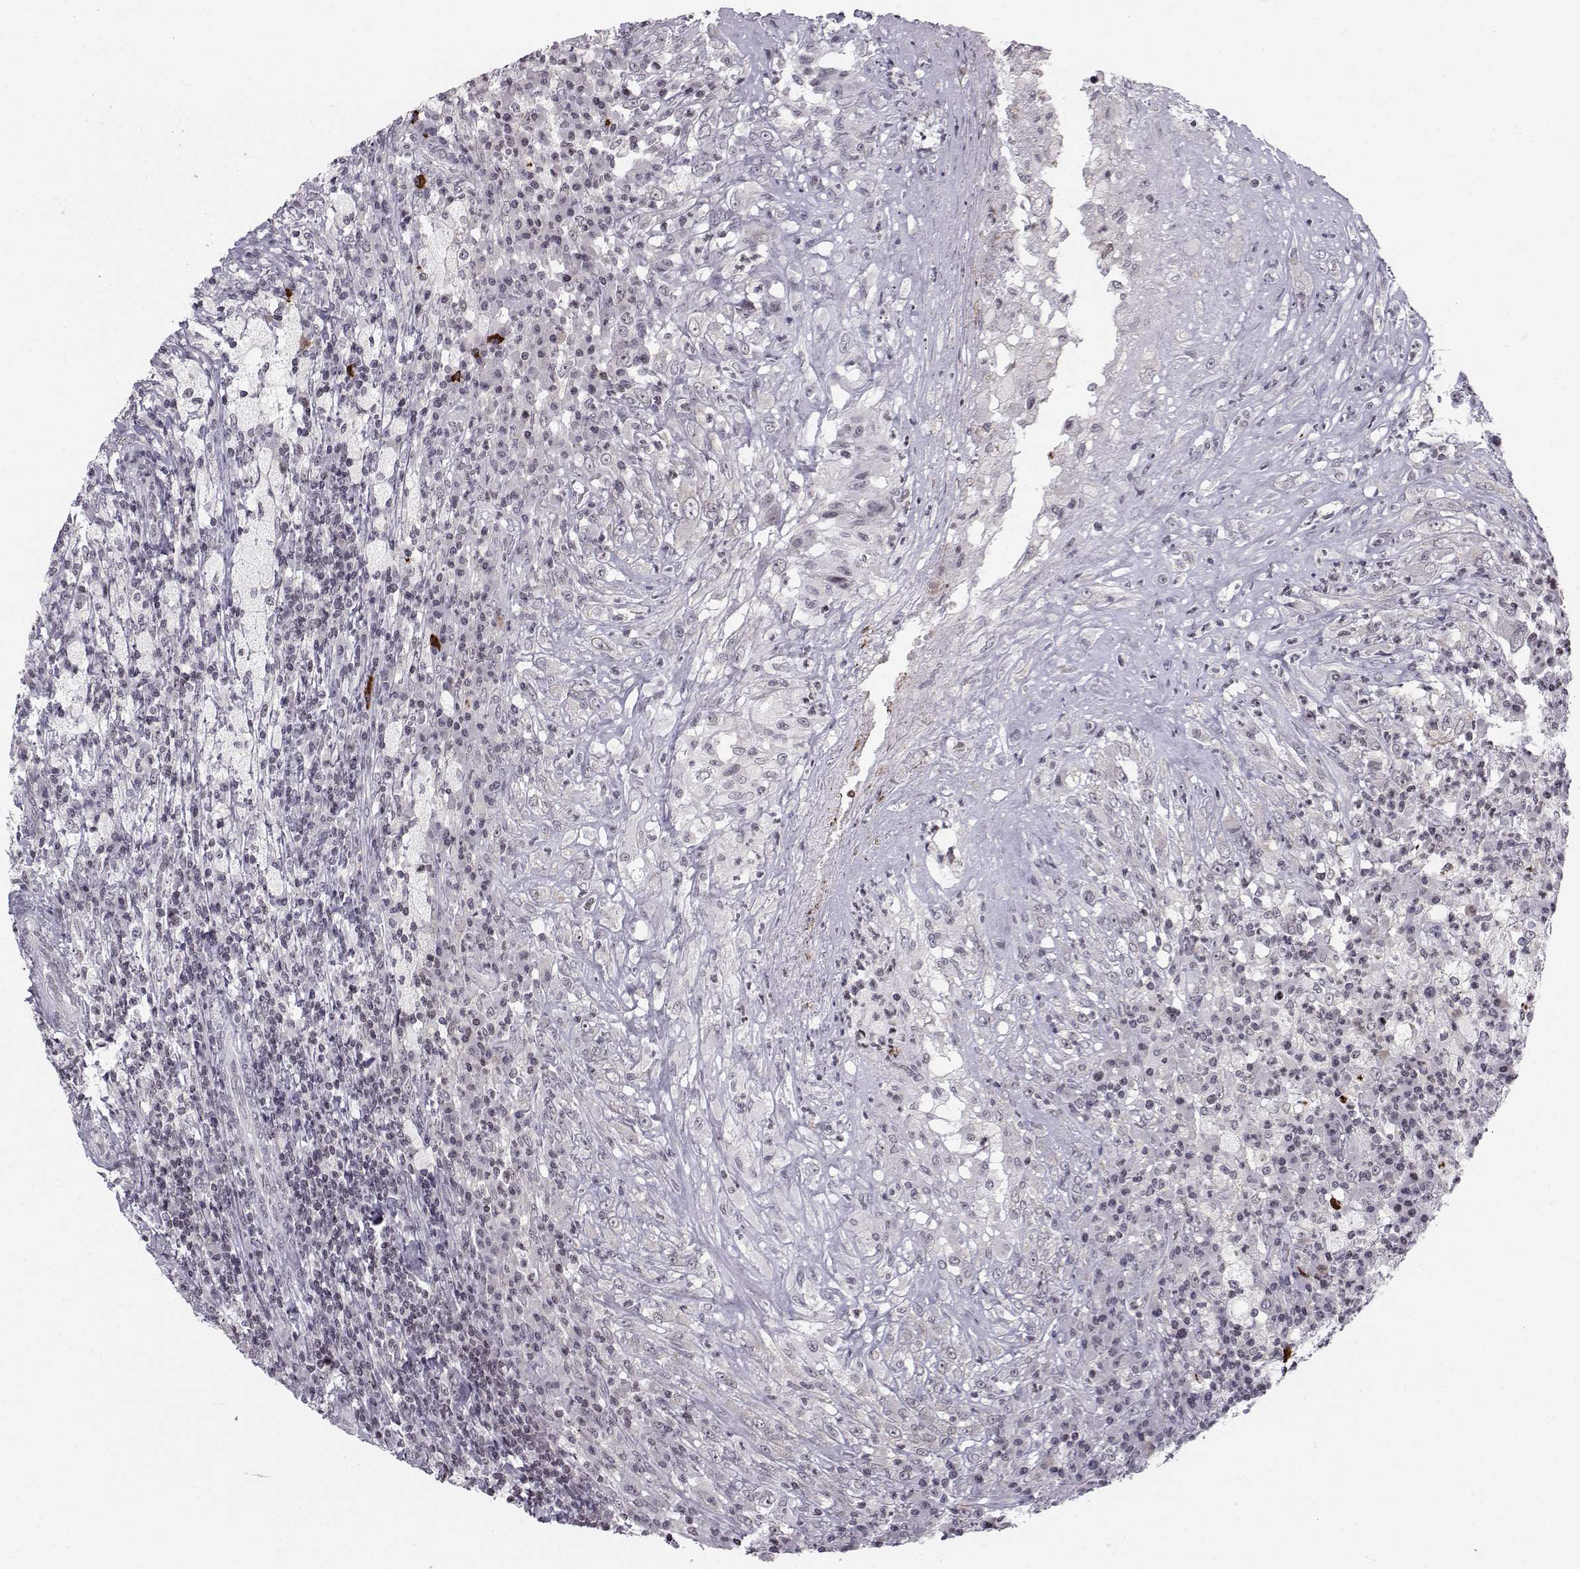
{"staining": {"intensity": "negative", "quantity": "none", "location": "none"}, "tissue": "testis cancer", "cell_type": "Tumor cells", "image_type": "cancer", "snomed": [{"axis": "morphology", "description": "Necrosis, NOS"}, {"axis": "morphology", "description": "Carcinoma, Embryonal, NOS"}, {"axis": "topography", "description": "Testis"}], "caption": "Embryonal carcinoma (testis) stained for a protein using immunohistochemistry reveals no staining tumor cells.", "gene": "MARCHF4", "patient": {"sex": "male", "age": 19}}